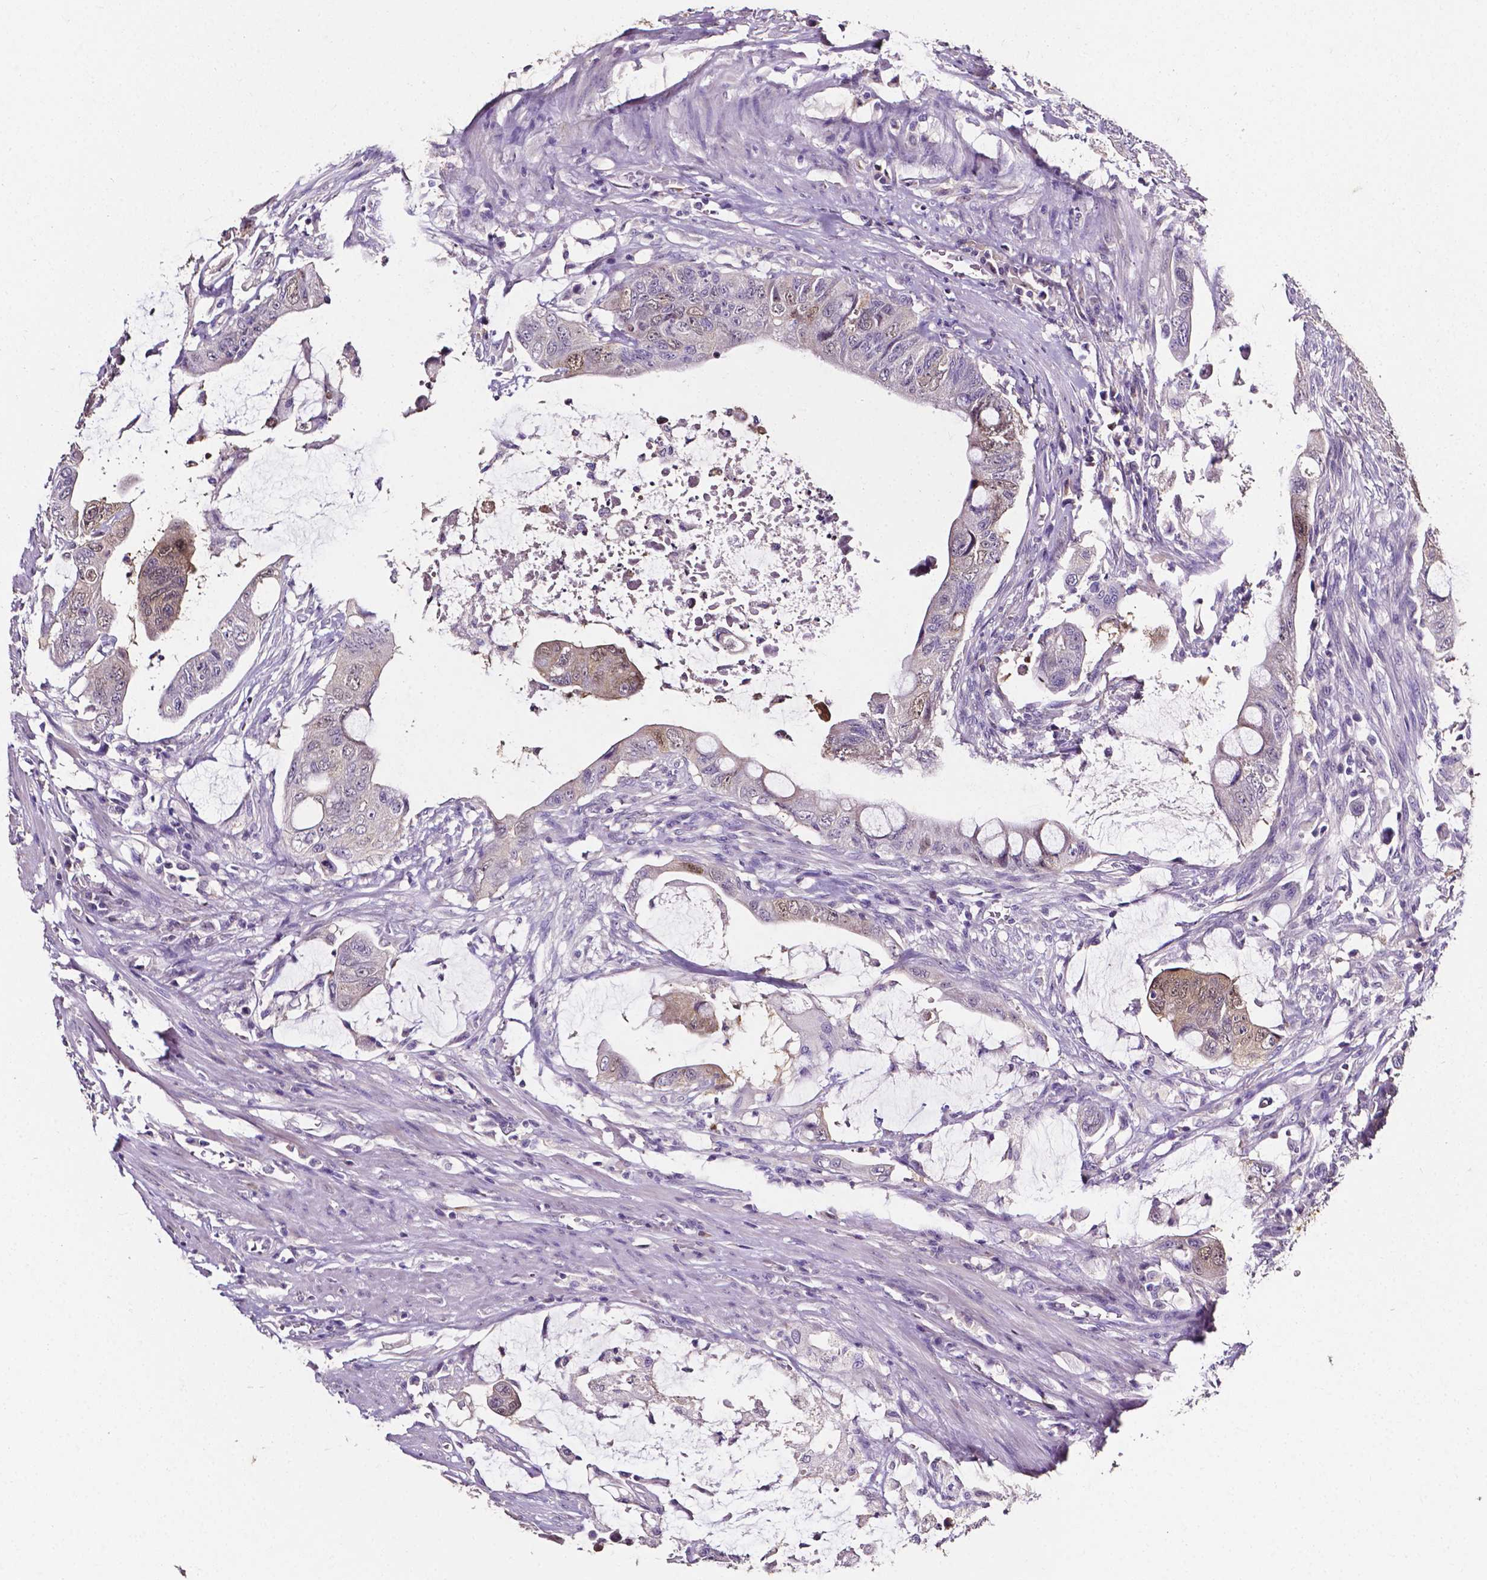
{"staining": {"intensity": "negative", "quantity": "none", "location": "none"}, "tissue": "colorectal cancer", "cell_type": "Tumor cells", "image_type": "cancer", "snomed": [{"axis": "morphology", "description": "Adenocarcinoma, NOS"}, {"axis": "topography", "description": "Colon"}], "caption": "Colorectal cancer stained for a protein using immunohistochemistry (IHC) reveals no positivity tumor cells.", "gene": "PSAT1", "patient": {"sex": "male", "age": 57}}